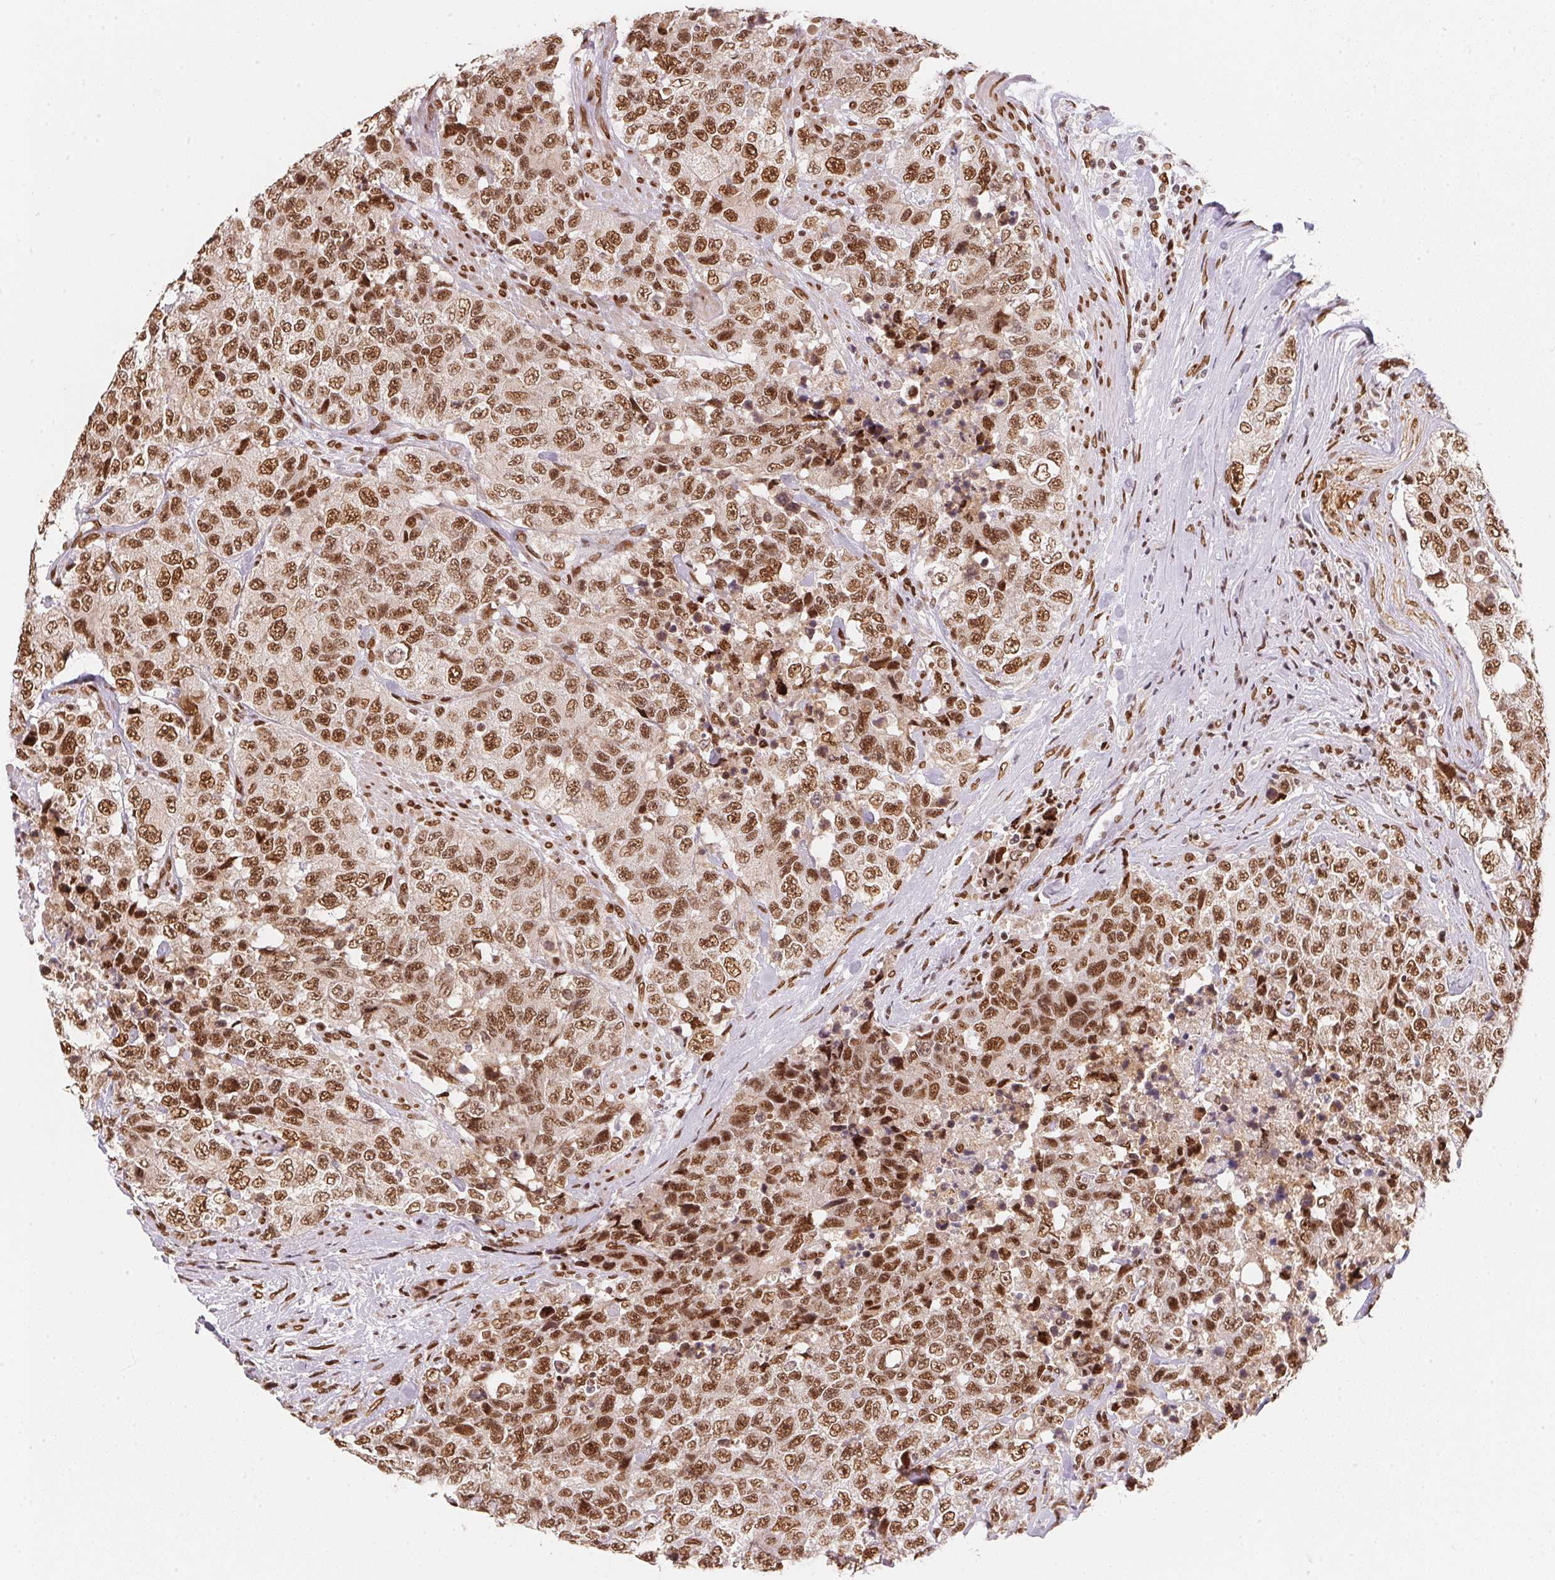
{"staining": {"intensity": "moderate", "quantity": ">75%", "location": "cytoplasmic/membranous,nuclear"}, "tissue": "urothelial cancer", "cell_type": "Tumor cells", "image_type": "cancer", "snomed": [{"axis": "morphology", "description": "Urothelial carcinoma, High grade"}, {"axis": "topography", "description": "Urinary bladder"}], "caption": "A brown stain highlights moderate cytoplasmic/membranous and nuclear positivity of a protein in high-grade urothelial carcinoma tumor cells.", "gene": "SAP30BP", "patient": {"sex": "female", "age": 78}}